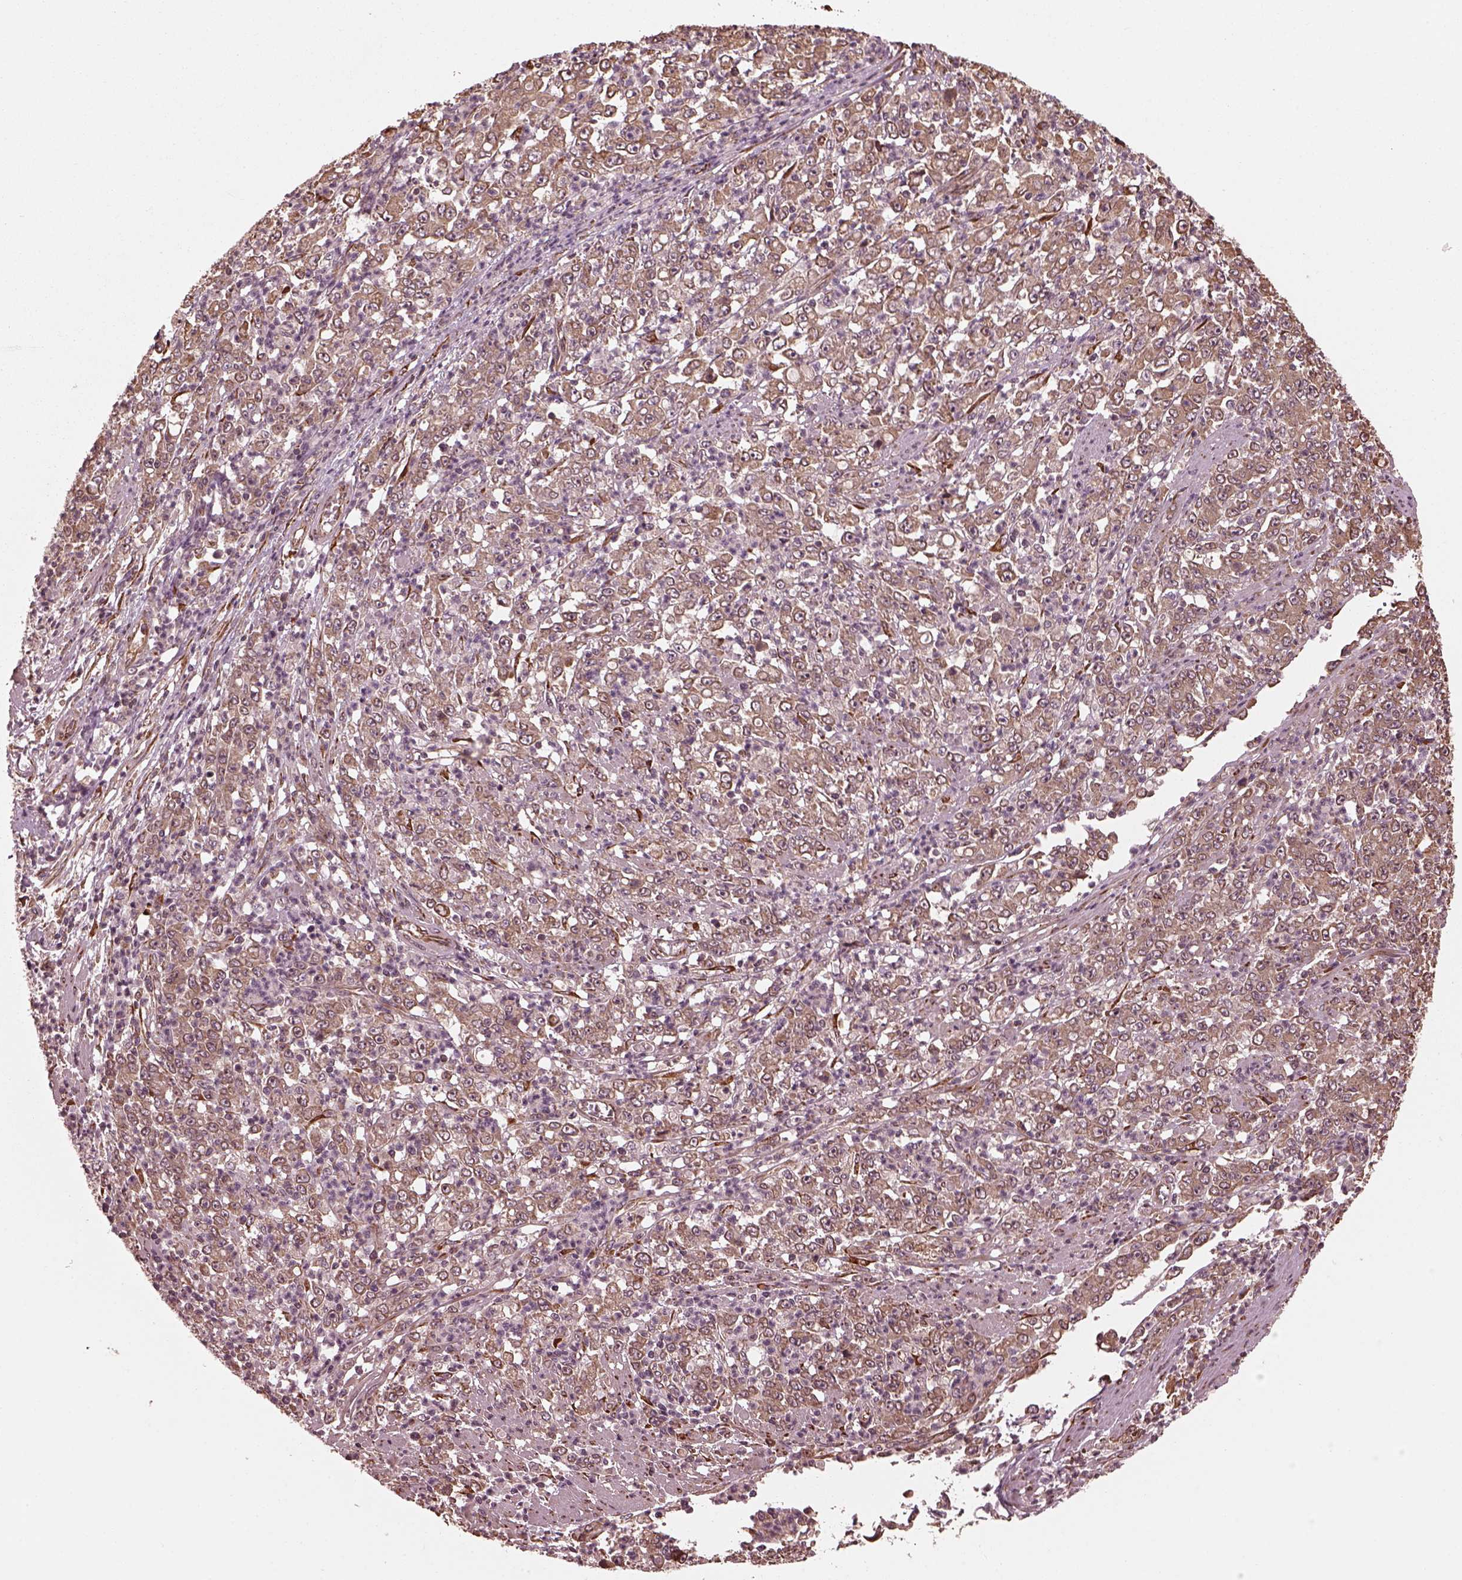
{"staining": {"intensity": "weak", "quantity": ">75%", "location": "cytoplasmic/membranous"}, "tissue": "stomach cancer", "cell_type": "Tumor cells", "image_type": "cancer", "snomed": [{"axis": "morphology", "description": "Adenocarcinoma, NOS"}, {"axis": "topography", "description": "Stomach, lower"}], "caption": "A brown stain labels weak cytoplasmic/membranous positivity of a protein in adenocarcinoma (stomach) tumor cells. (Brightfield microscopy of DAB IHC at high magnification).", "gene": "ZNF292", "patient": {"sex": "female", "age": 71}}